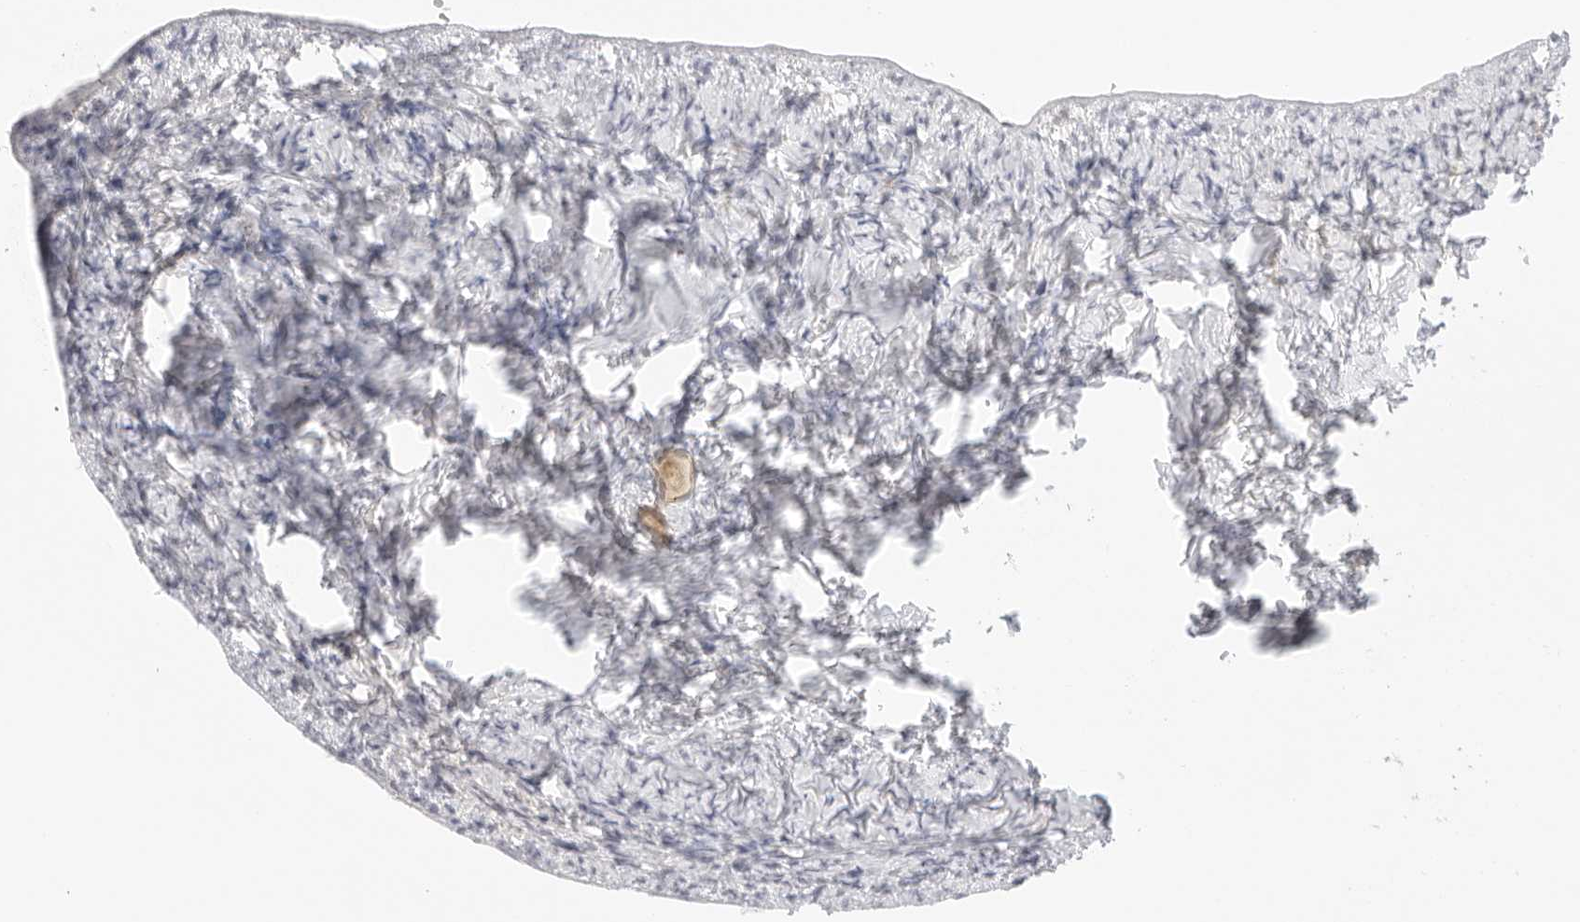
{"staining": {"intensity": "weak", "quantity": ">75%", "location": "cytoplasmic/membranous"}, "tissue": "ovary", "cell_type": "Follicle cells", "image_type": "normal", "snomed": [{"axis": "morphology", "description": "Normal tissue, NOS"}, {"axis": "topography", "description": "Ovary"}], "caption": "Immunohistochemistry micrograph of benign ovary: human ovary stained using immunohistochemistry demonstrates low levels of weak protein expression localized specifically in the cytoplasmic/membranous of follicle cells, appearing as a cytoplasmic/membranous brown color.", "gene": "OSCP1", "patient": {"sex": "female", "age": 27}}